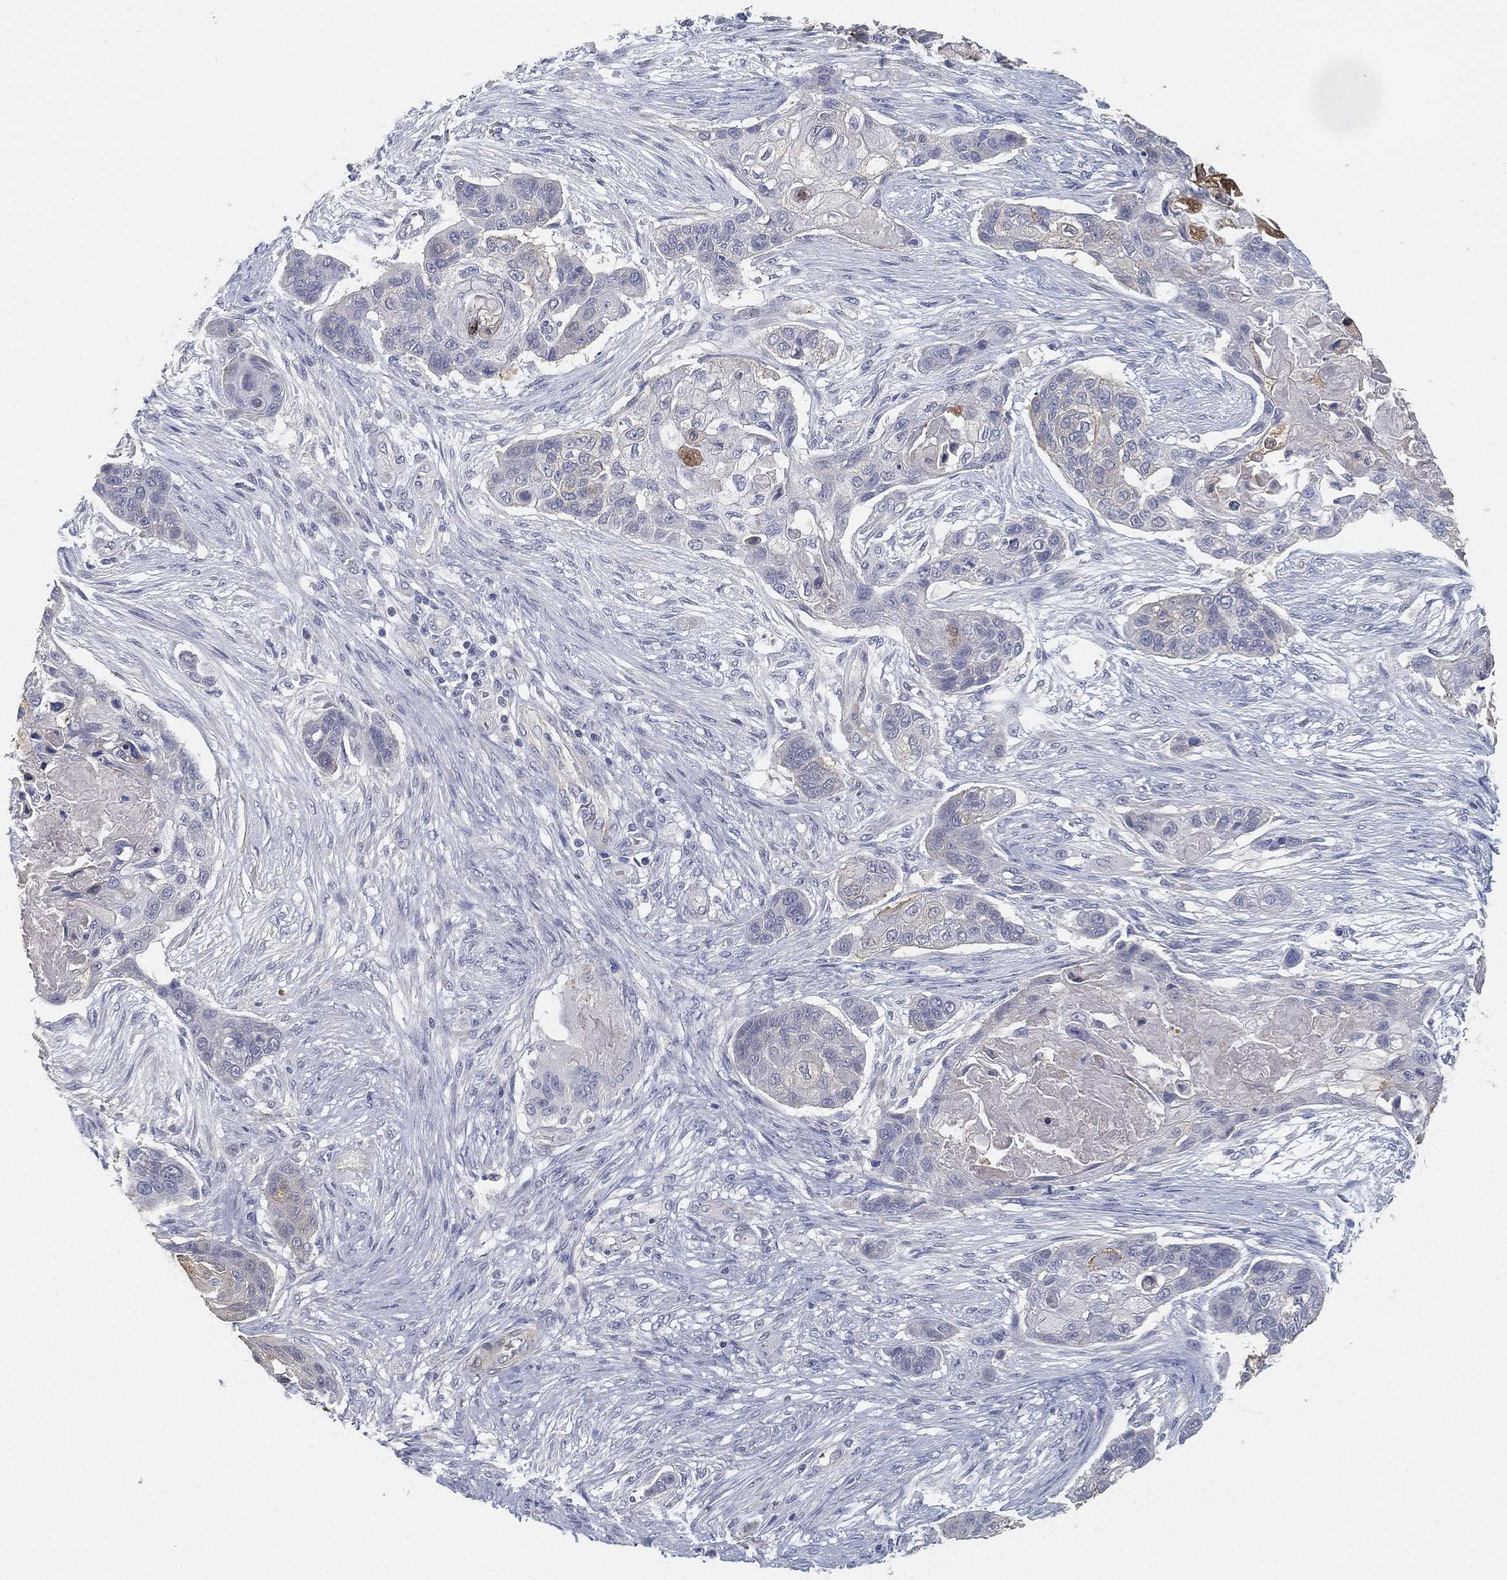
{"staining": {"intensity": "negative", "quantity": "none", "location": "none"}, "tissue": "lung cancer", "cell_type": "Tumor cells", "image_type": "cancer", "snomed": [{"axis": "morphology", "description": "Squamous cell carcinoma, NOS"}, {"axis": "topography", "description": "Lung"}], "caption": "DAB (3,3'-diaminobenzidine) immunohistochemical staining of squamous cell carcinoma (lung) shows no significant staining in tumor cells.", "gene": "GPR61", "patient": {"sex": "male", "age": 69}}